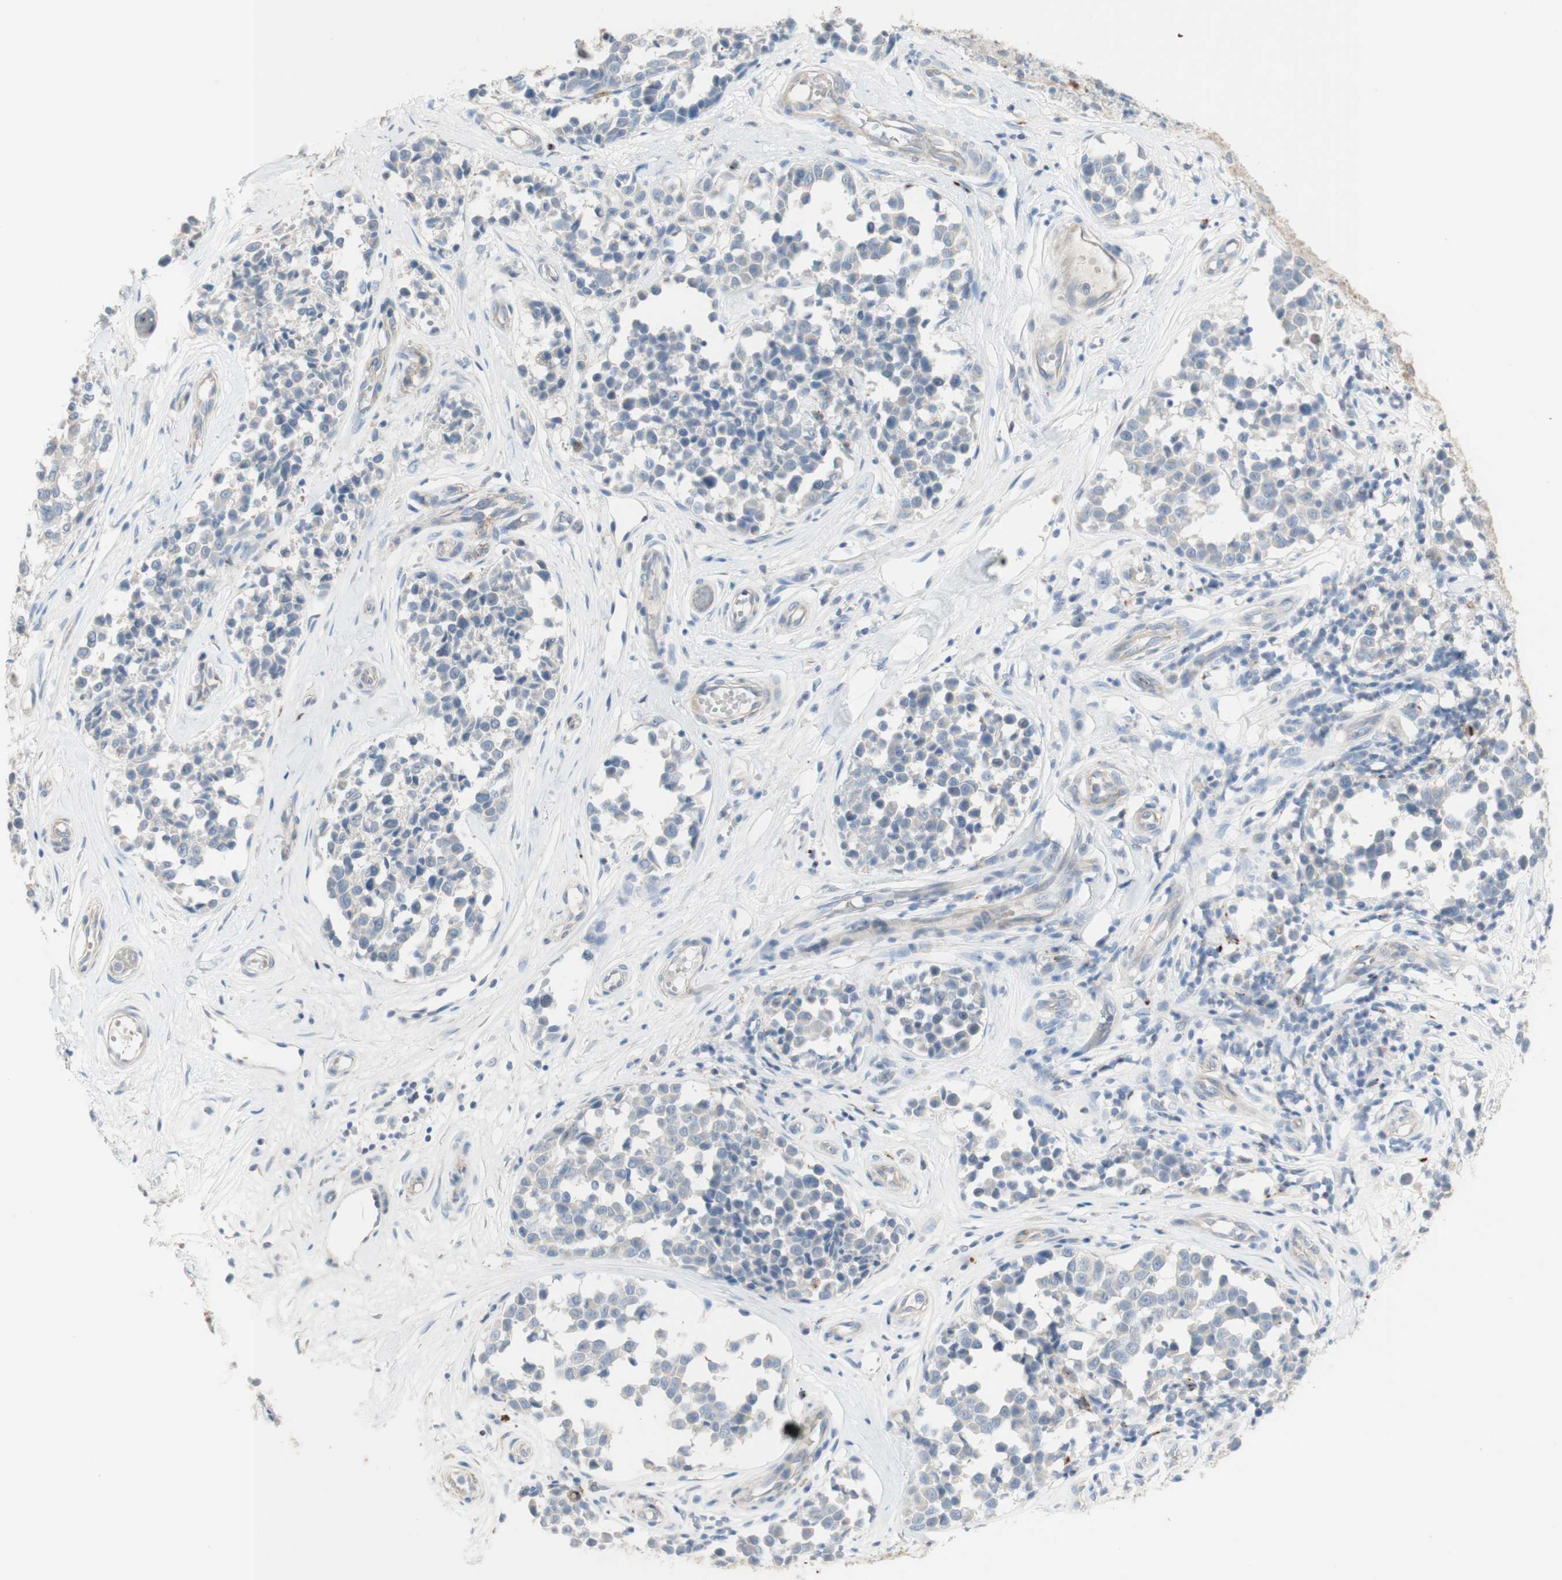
{"staining": {"intensity": "negative", "quantity": "none", "location": "none"}, "tissue": "melanoma", "cell_type": "Tumor cells", "image_type": "cancer", "snomed": [{"axis": "morphology", "description": "Malignant melanoma, NOS"}, {"axis": "topography", "description": "Skin"}], "caption": "DAB immunohistochemical staining of human melanoma demonstrates no significant positivity in tumor cells.", "gene": "MANEA", "patient": {"sex": "female", "age": 64}}